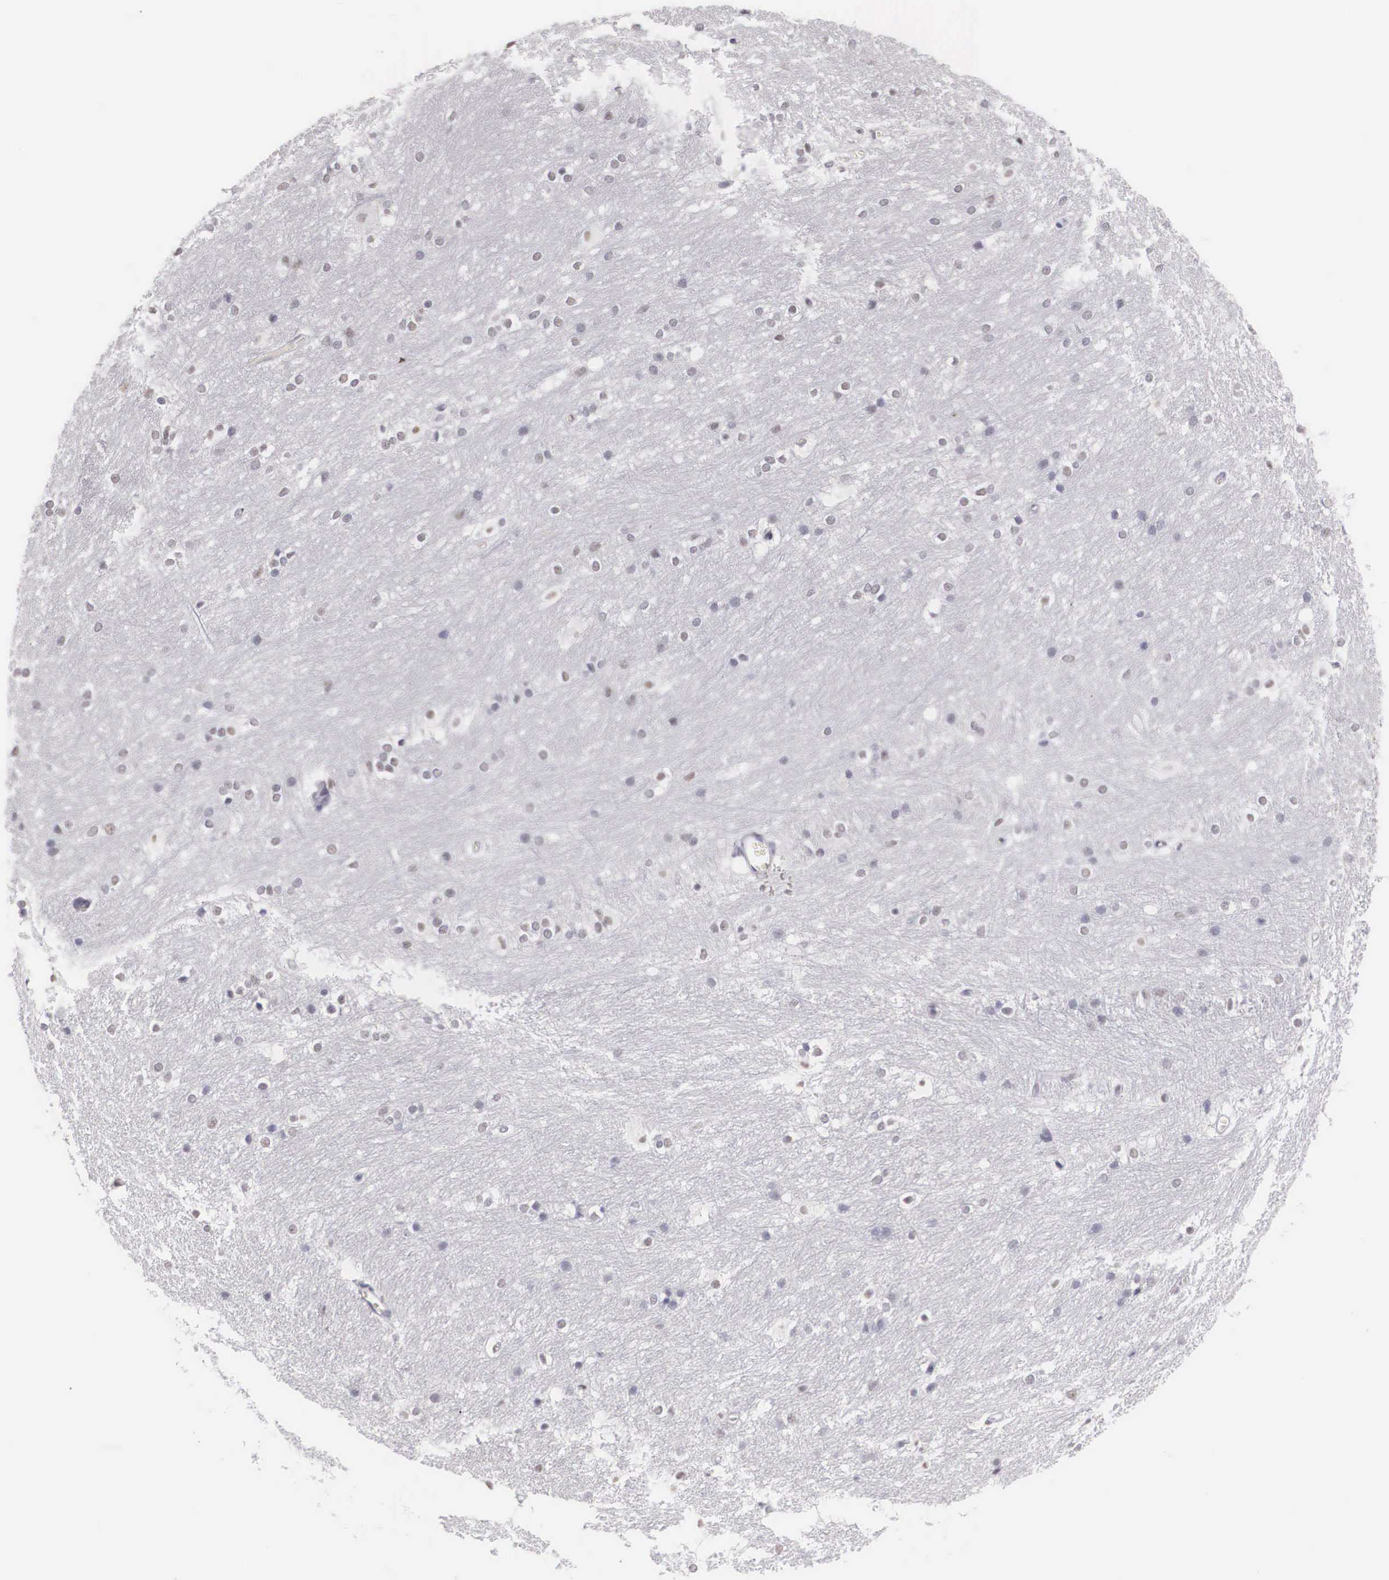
{"staining": {"intensity": "weak", "quantity": "<25%", "location": "nuclear"}, "tissue": "caudate", "cell_type": "Glial cells", "image_type": "normal", "snomed": [{"axis": "morphology", "description": "Normal tissue, NOS"}, {"axis": "topography", "description": "Lateral ventricle wall"}], "caption": "Glial cells show no significant protein positivity in benign caudate.", "gene": "FAM47A", "patient": {"sex": "female", "age": 19}}